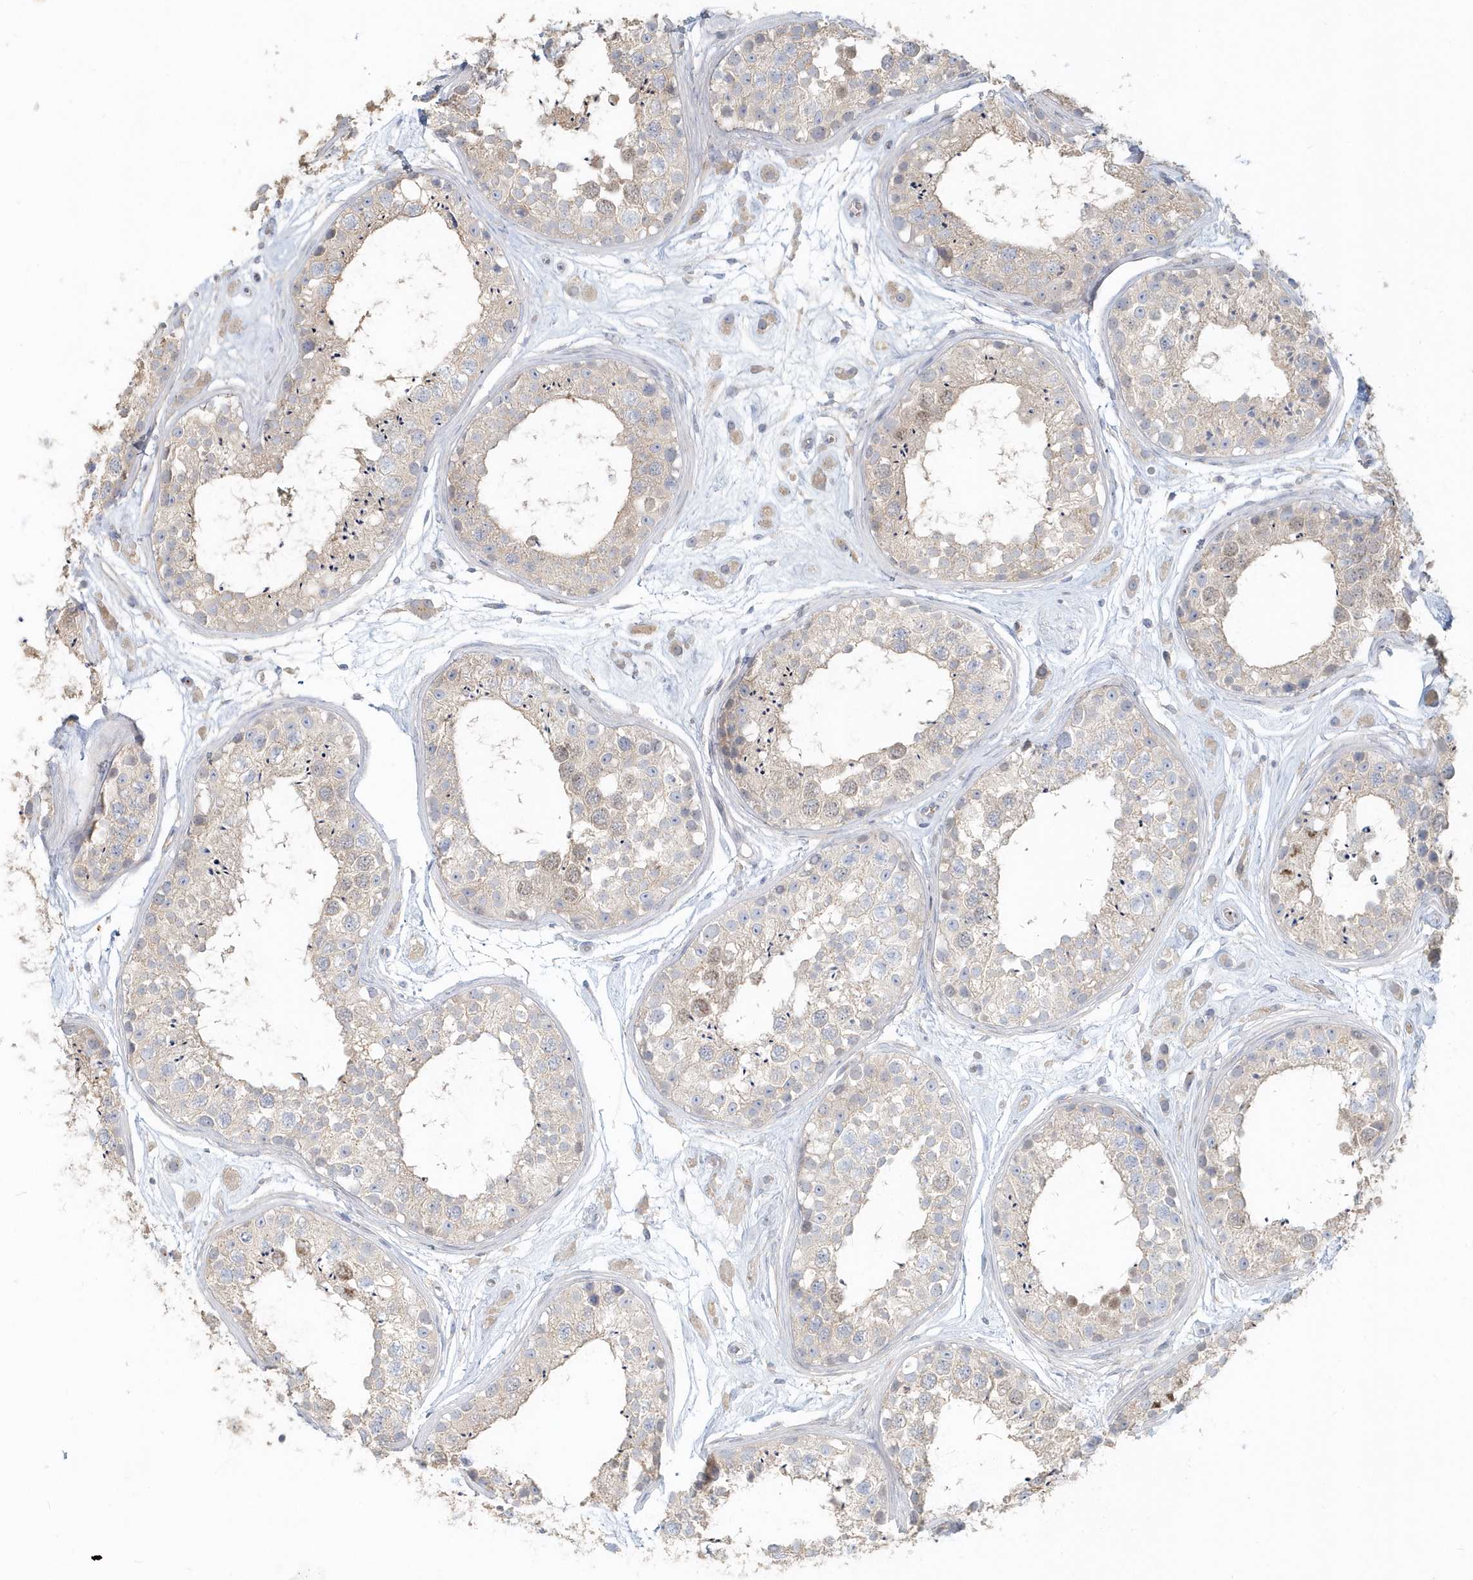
{"staining": {"intensity": "weak", "quantity": "<25%", "location": "cytoplasmic/membranous"}, "tissue": "testis", "cell_type": "Cells in seminiferous ducts", "image_type": "normal", "snomed": [{"axis": "morphology", "description": "Normal tissue, NOS"}, {"axis": "topography", "description": "Testis"}], "caption": "Cells in seminiferous ducts show no significant protein positivity in unremarkable testis. (DAB (3,3'-diaminobenzidine) IHC with hematoxylin counter stain).", "gene": "MMRN1", "patient": {"sex": "male", "age": 25}}